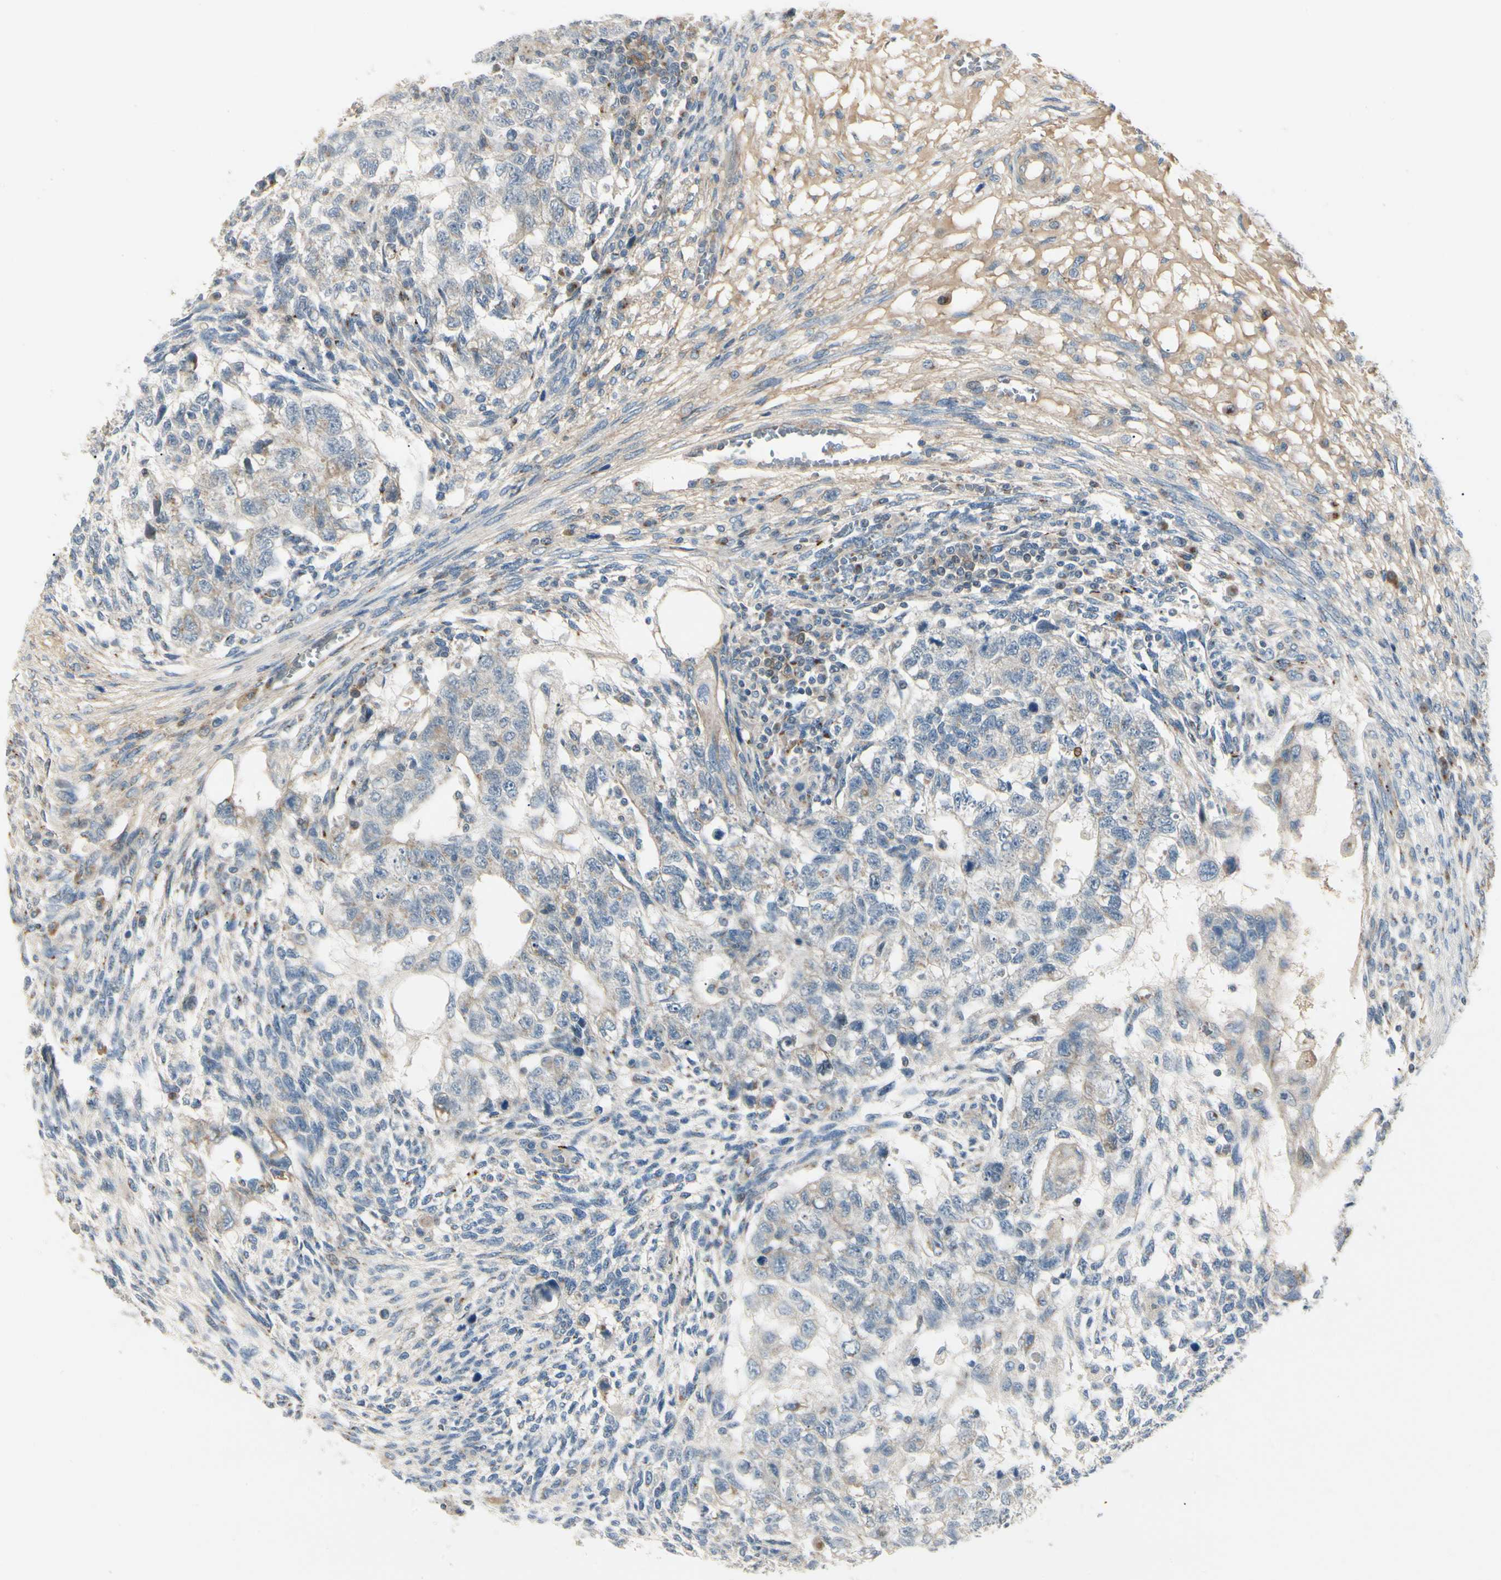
{"staining": {"intensity": "weak", "quantity": "25%-75%", "location": "cytoplasmic/membranous"}, "tissue": "testis cancer", "cell_type": "Tumor cells", "image_type": "cancer", "snomed": [{"axis": "morphology", "description": "Normal tissue, NOS"}, {"axis": "morphology", "description": "Carcinoma, Embryonal, NOS"}, {"axis": "topography", "description": "Testis"}], "caption": "Tumor cells exhibit low levels of weak cytoplasmic/membranous staining in about 25%-75% of cells in human testis cancer (embryonal carcinoma).", "gene": "ABCA3", "patient": {"sex": "male", "age": 36}}